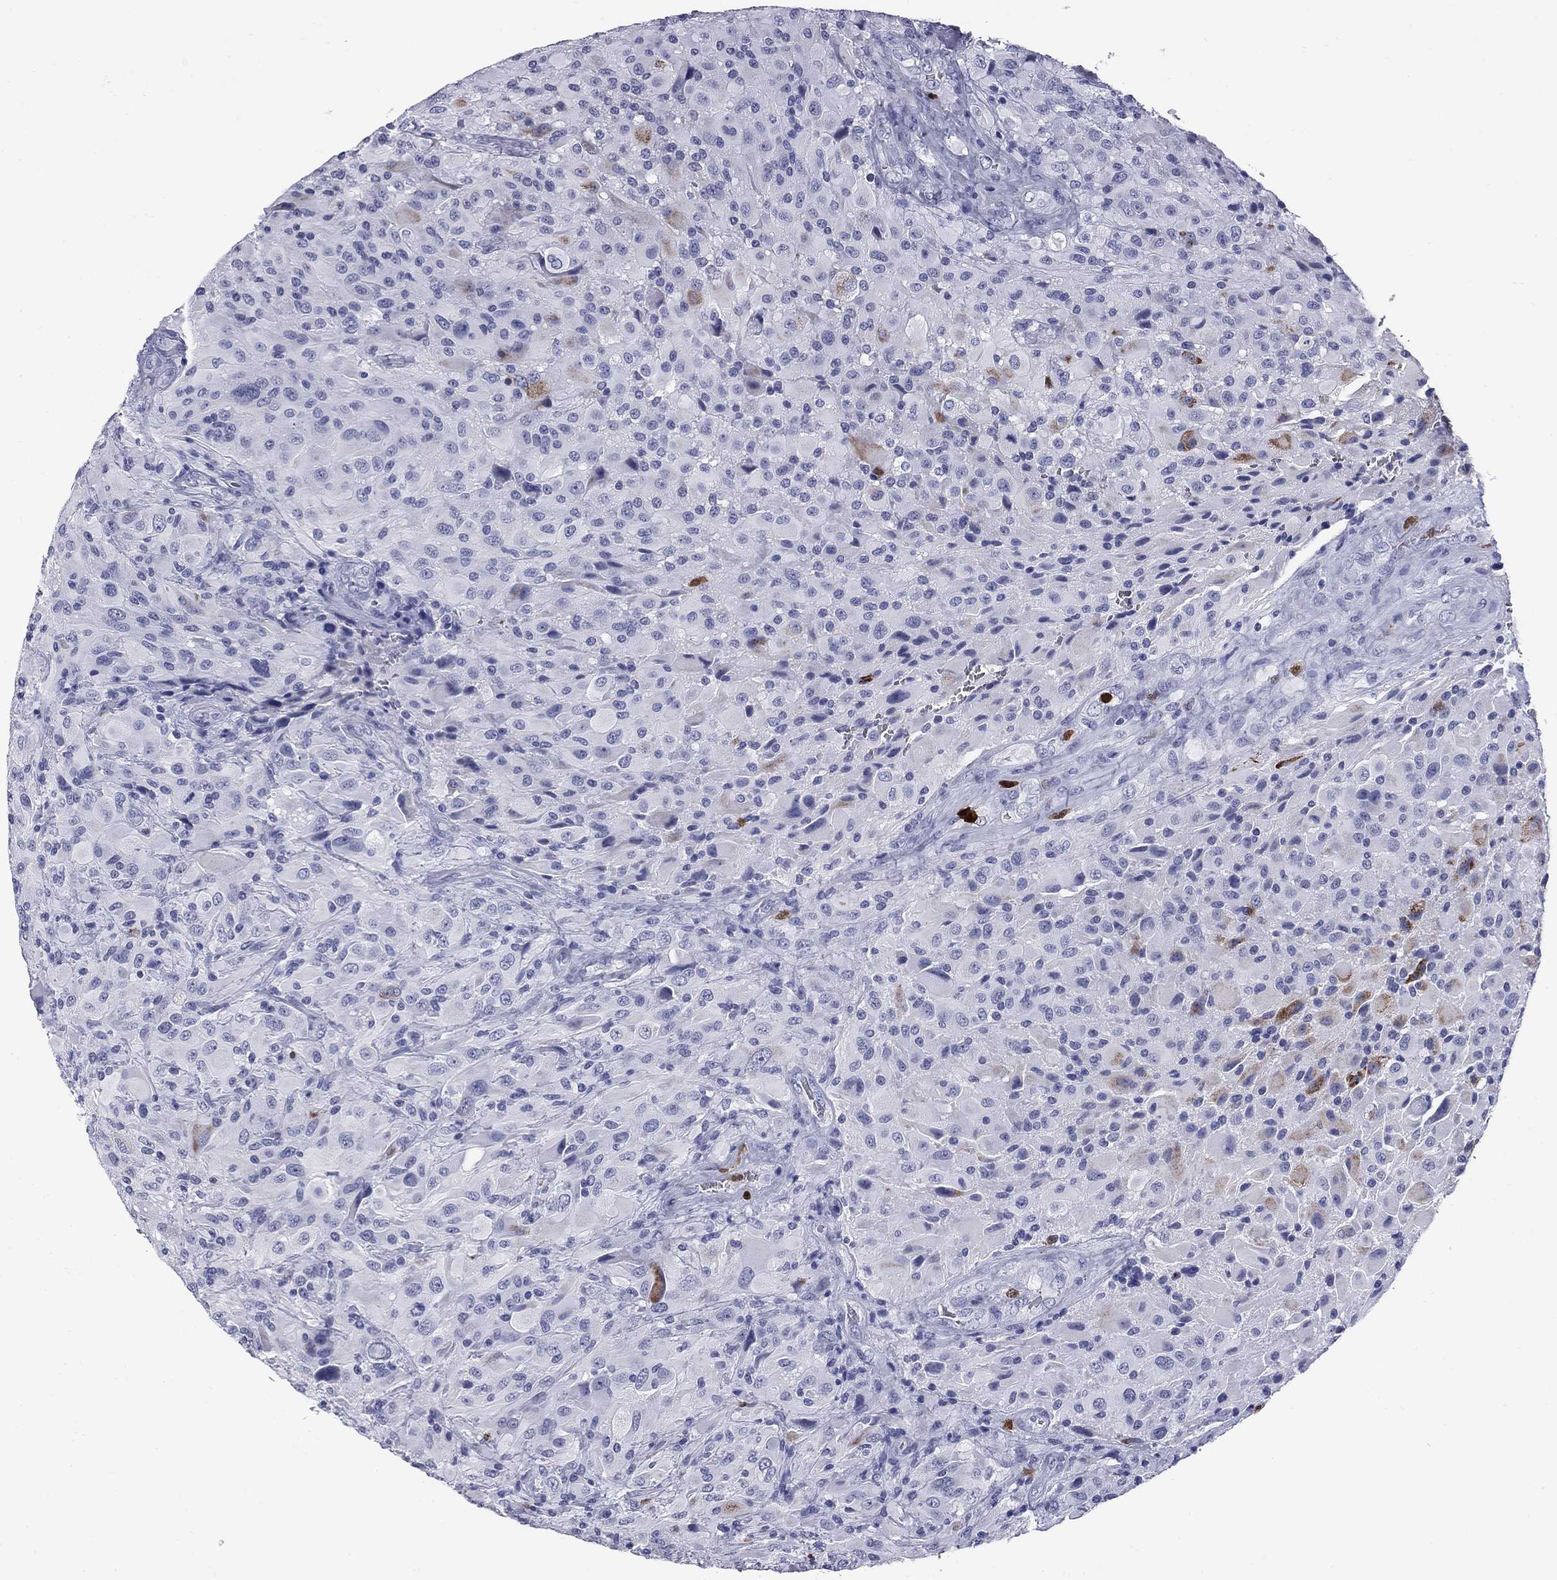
{"staining": {"intensity": "negative", "quantity": "none", "location": "none"}, "tissue": "glioma", "cell_type": "Tumor cells", "image_type": "cancer", "snomed": [{"axis": "morphology", "description": "Glioma, malignant, High grade"}, {"axis": "topography", "description": "Cerebral cortex"}], "caption": "Protein analysis of malignant high-grade glioma reveals no significant expression in tumor cells.", "gene": "TRIM29", "patient": {"sex": "male", "age": 35}}